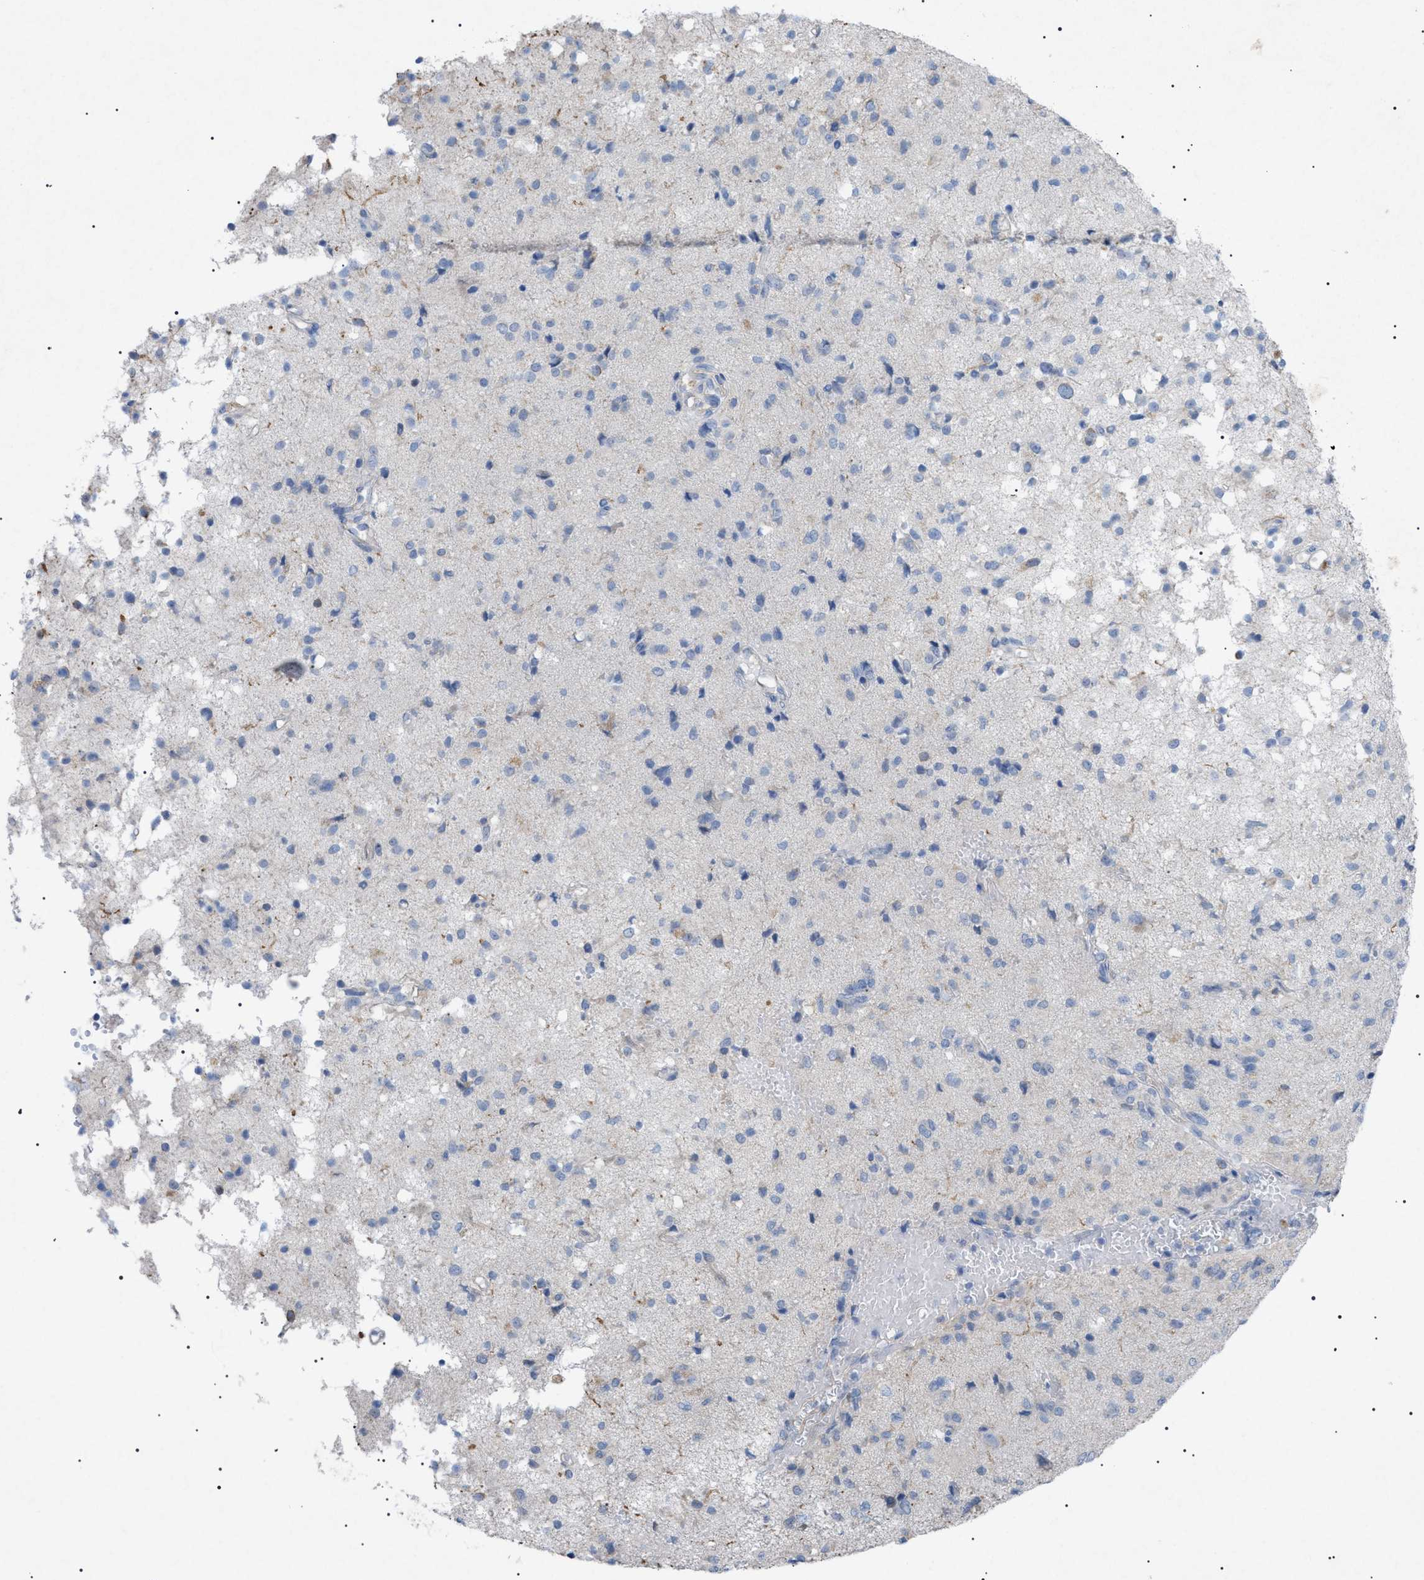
{"staining": {"intensity": "weak", "quantity": "<25%", "location": "cytoplasmic/membranous"}, "tissue": "glioma", "cell_type": "Tumor cells", "image_type": "cancer", "snomed": [{"axis": "morphology", "description": "Glioma, malignant, High grade"}, {"axis": "topography", "description": "Brain"}], "caption": "Immunohistochemical staining of human glioma exhibits no significant expression in tumor cells.", "gene": "ADAMTS1", "patient": {"sex": "female", "age": 59}}